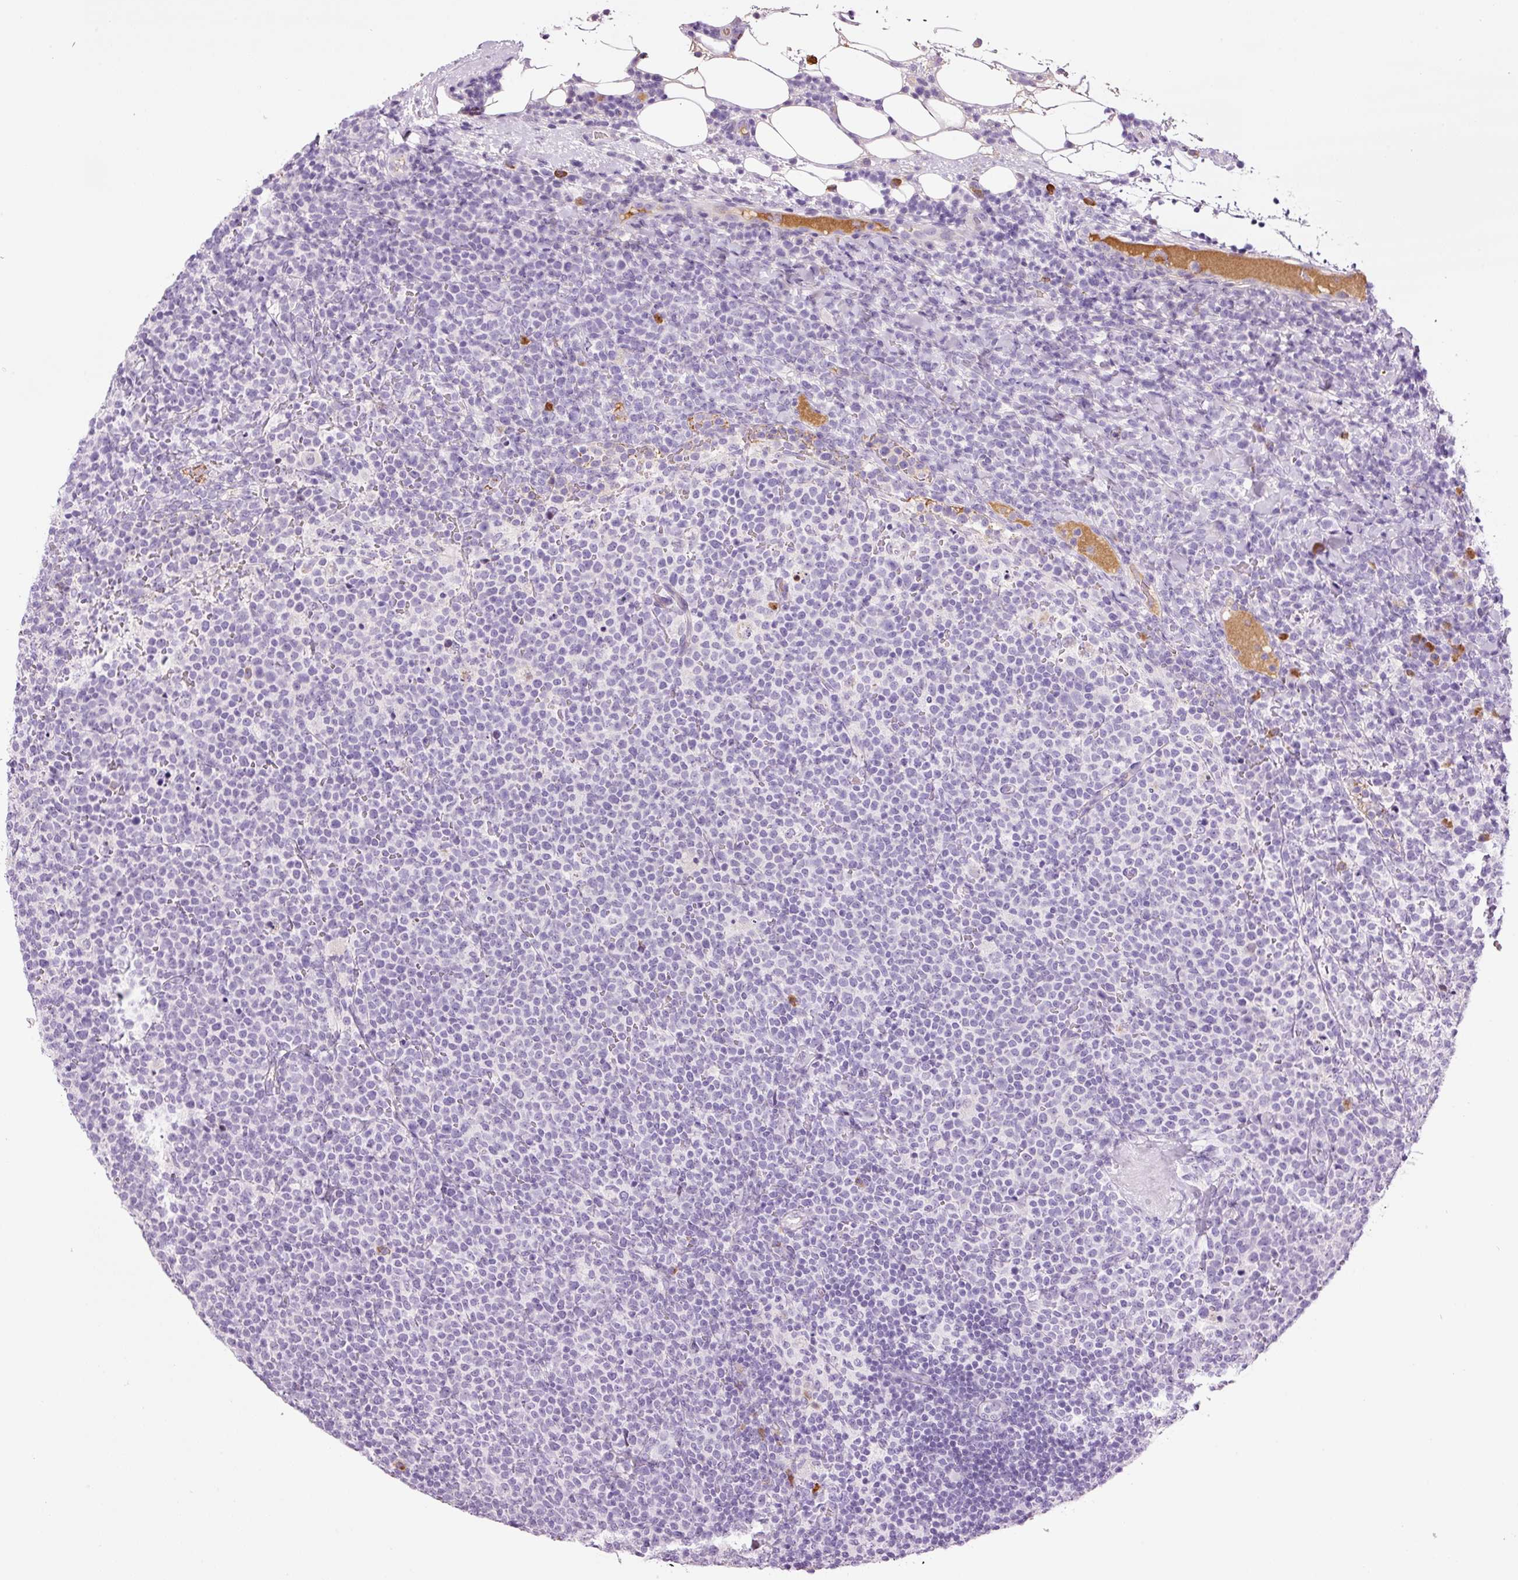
{"staining": {"intensity": "negative", "quantity": "none", "location": "none"}, "tissue": "lymphoma", "cell_type": "Tumor cells", "image_type": "cancer", "snomed": [{"axis": "morphology", "description": "Malignant lymphoma, non-Hodgkin's type, High grade"}, {"axis": "topography", "description": "Lymph node"}], "caption": "The histopathology image shows no significant positivity in tumor cells of lymphoma.", "gene": "KLF1", "patient": {"sex": "male", "age": 61}}